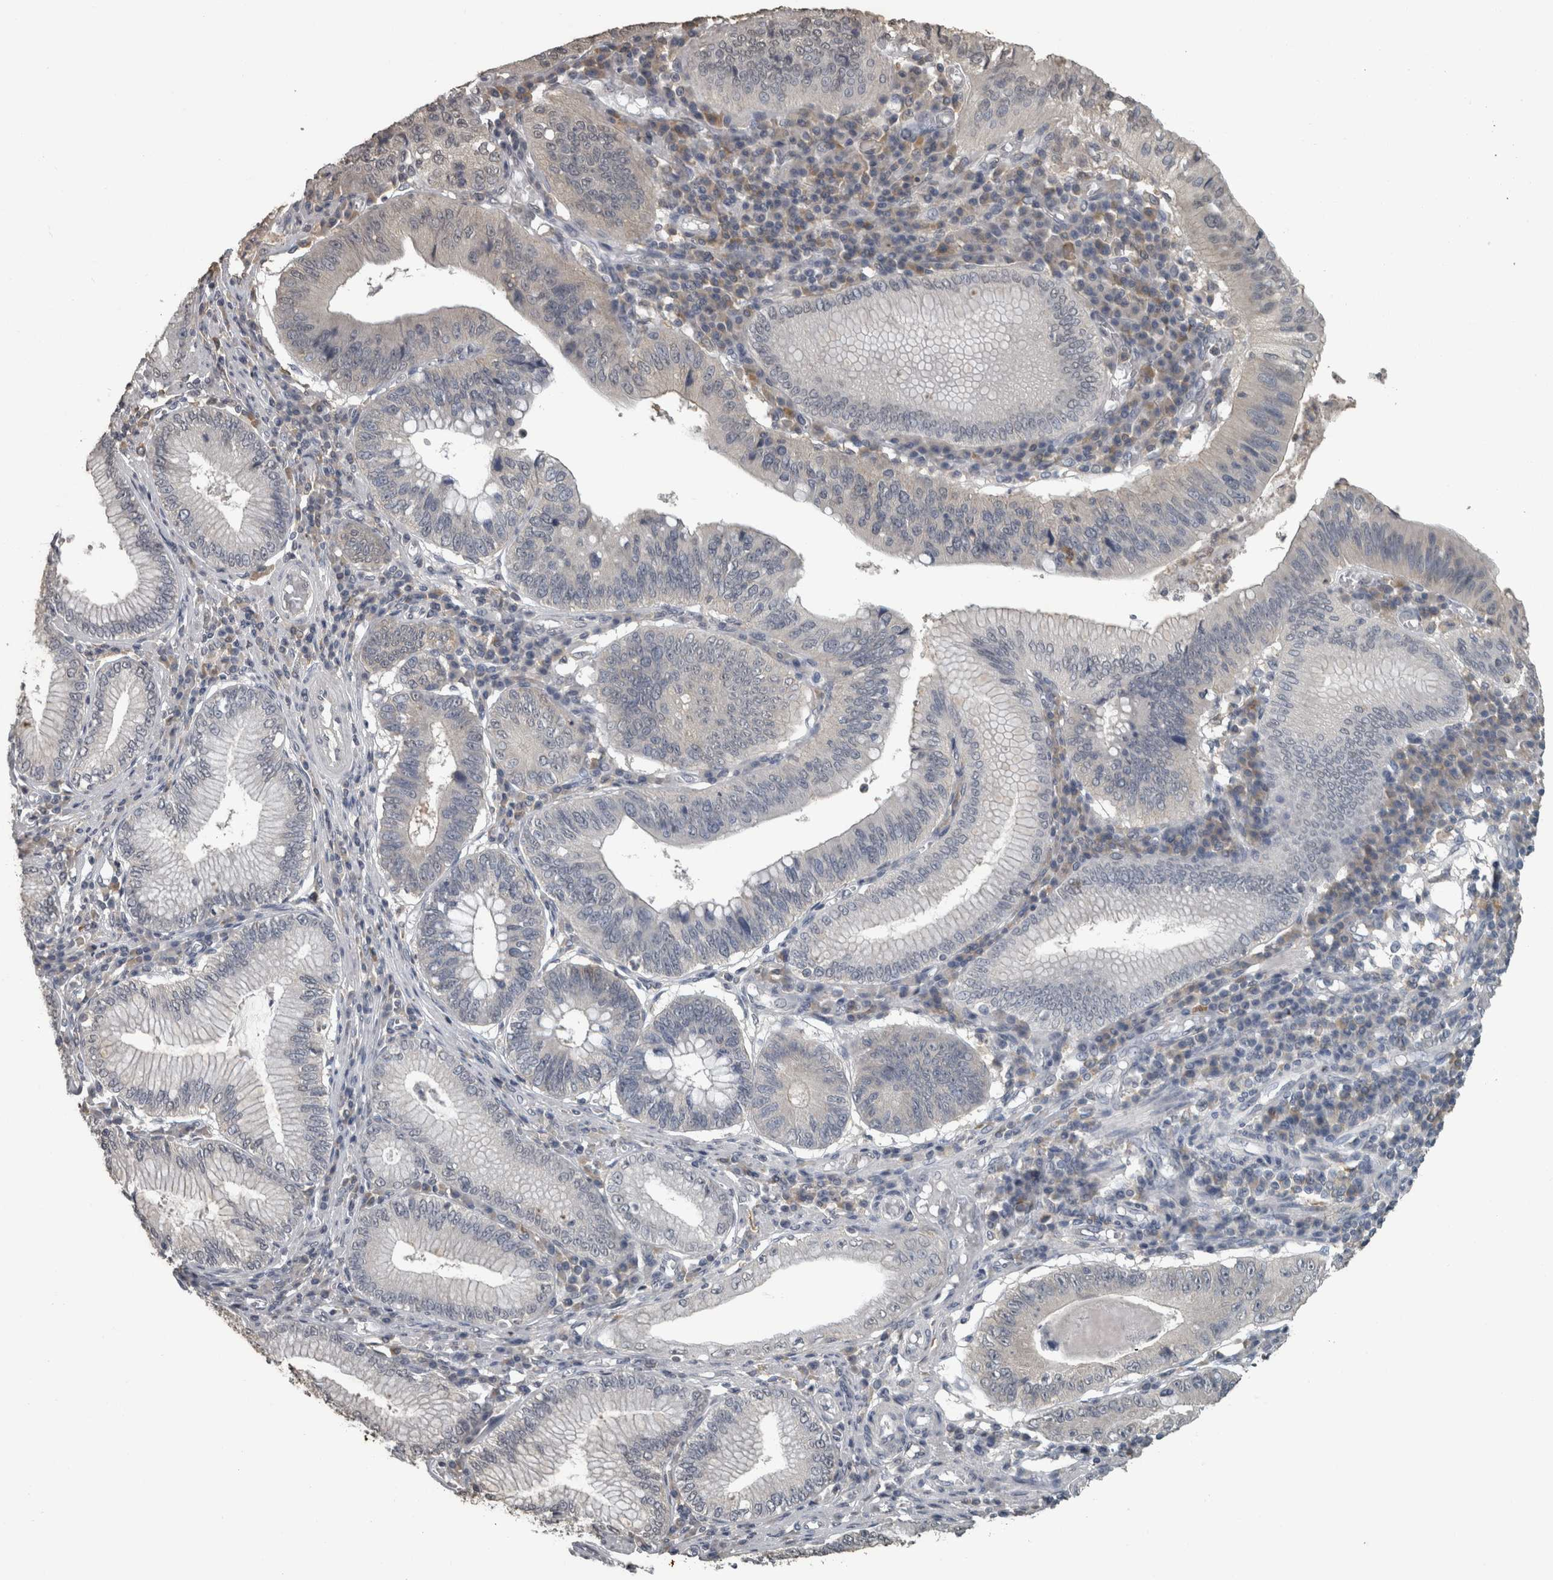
{"staining": {"intensity": "negative", "quantity": "none", "location": "none"}, "tissue": "stomach cancer", "cell_type": "Tumor cells", "image_type": "cancer", "snomed": [{"axis": "morphology", "description": "Adenocarcinoma, NOS"}, {"axis": "topography", "description": "Stomach"}], "caption": "High power microscopy histopathology image of an immunohistochemistry image of stomach adenocarcinoma, revealing no significant staining in tumor cells. Nuclei are stained in blue.", "gene": "PIK3AP1", "patient": {"sex": "male", "age": 59}}